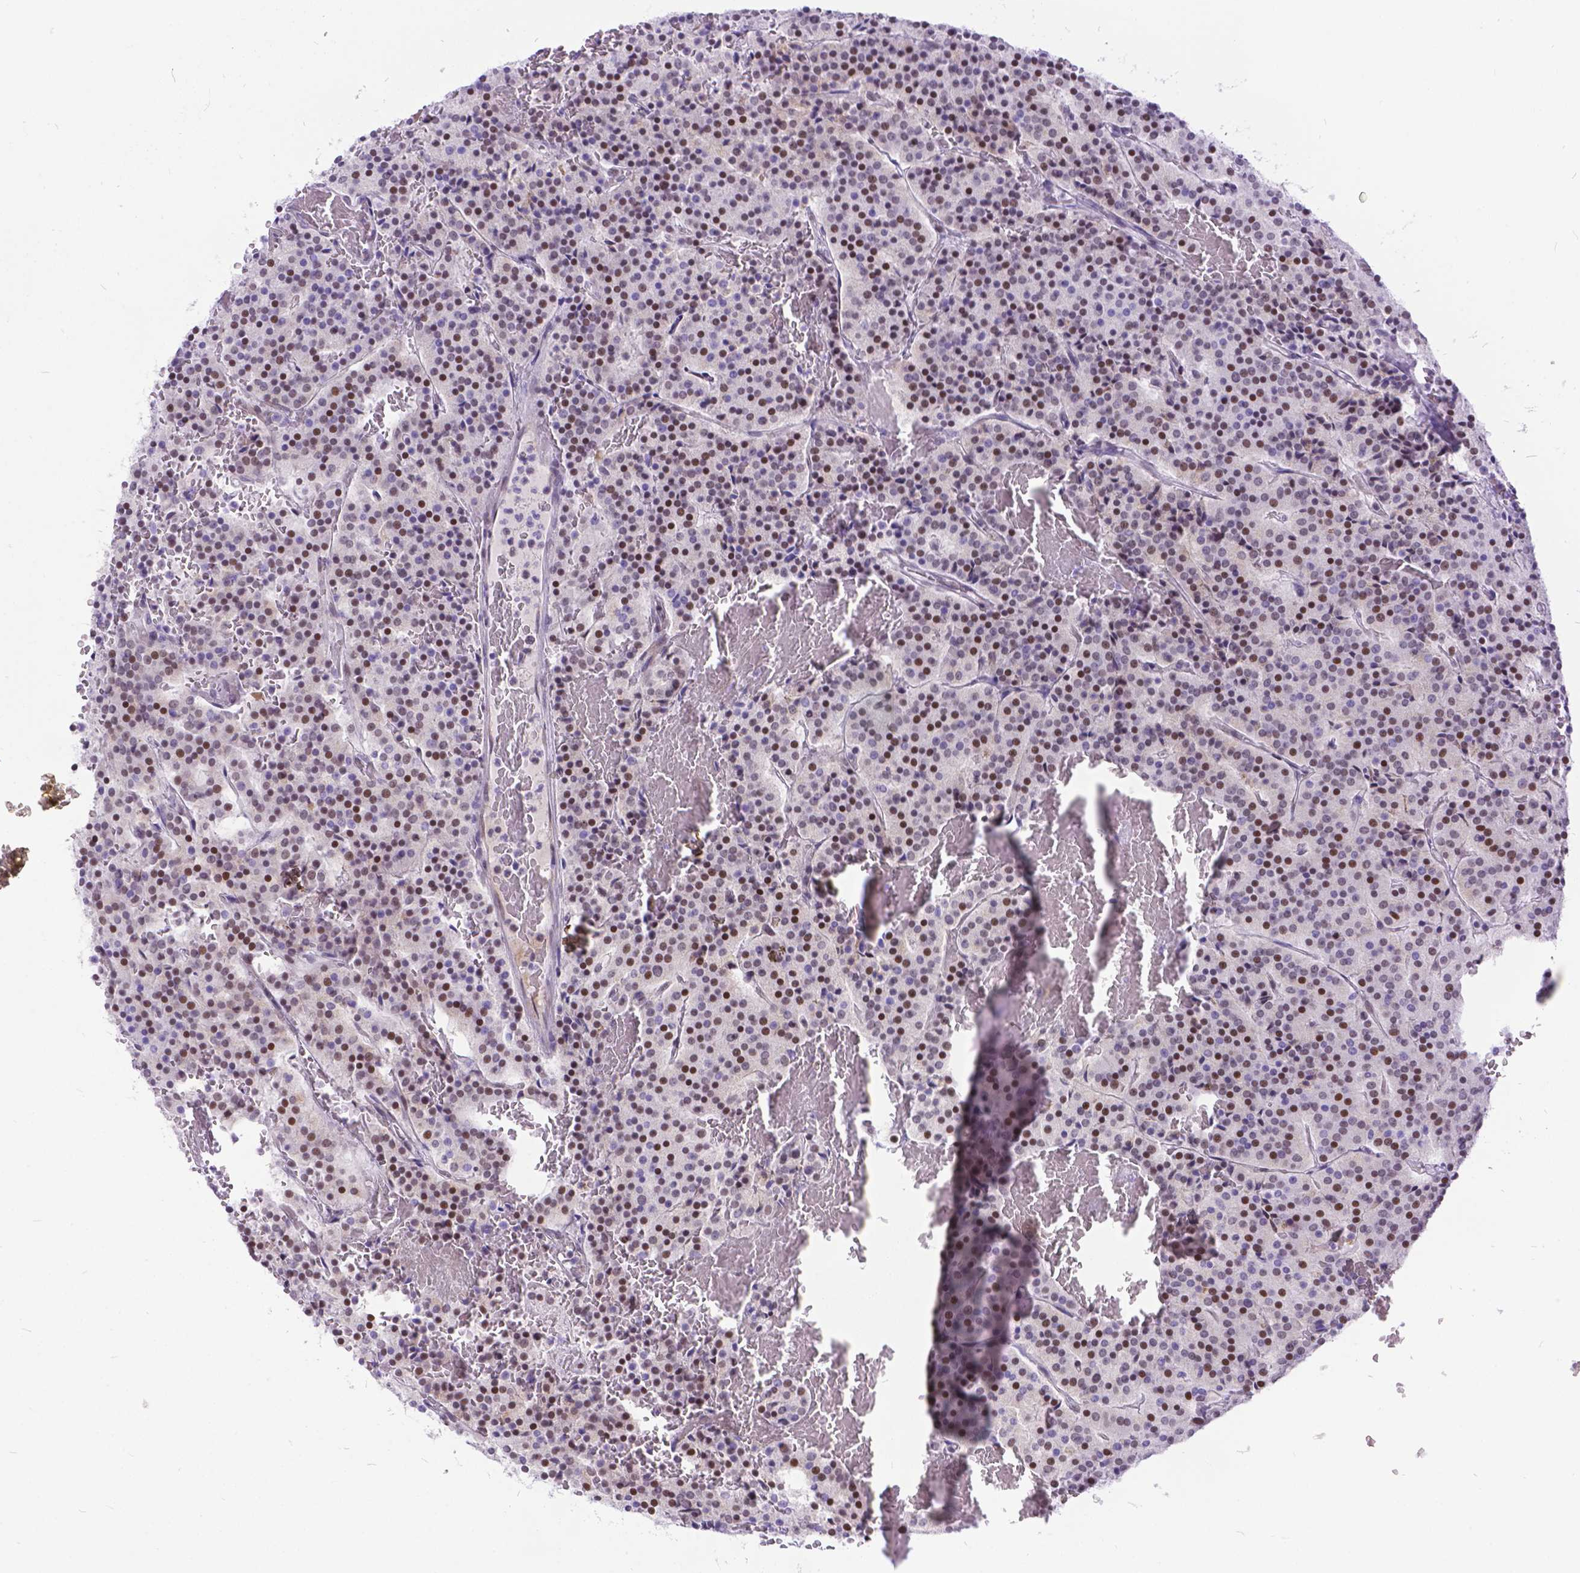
{"staining": {"intensity": "moderate", "quantity": "<25%", "location": "nuclear"}, "tissue": "carcinoid", "cell_type": "Tumor cells", "image_type": "cancer", "snomed": [{"axis": "morphology", "description": "Carcinoid, malignant, NOS"}, {"axis": "topography", "description": "Lung"}], "caption": "Immunohistochemical staining of human malignant carcinoid shows low levels of moderate nuclear staining in about <25% of tumor cells.", "gene": "FAM124B", "patient": {"sex": "male", "age": 70}}